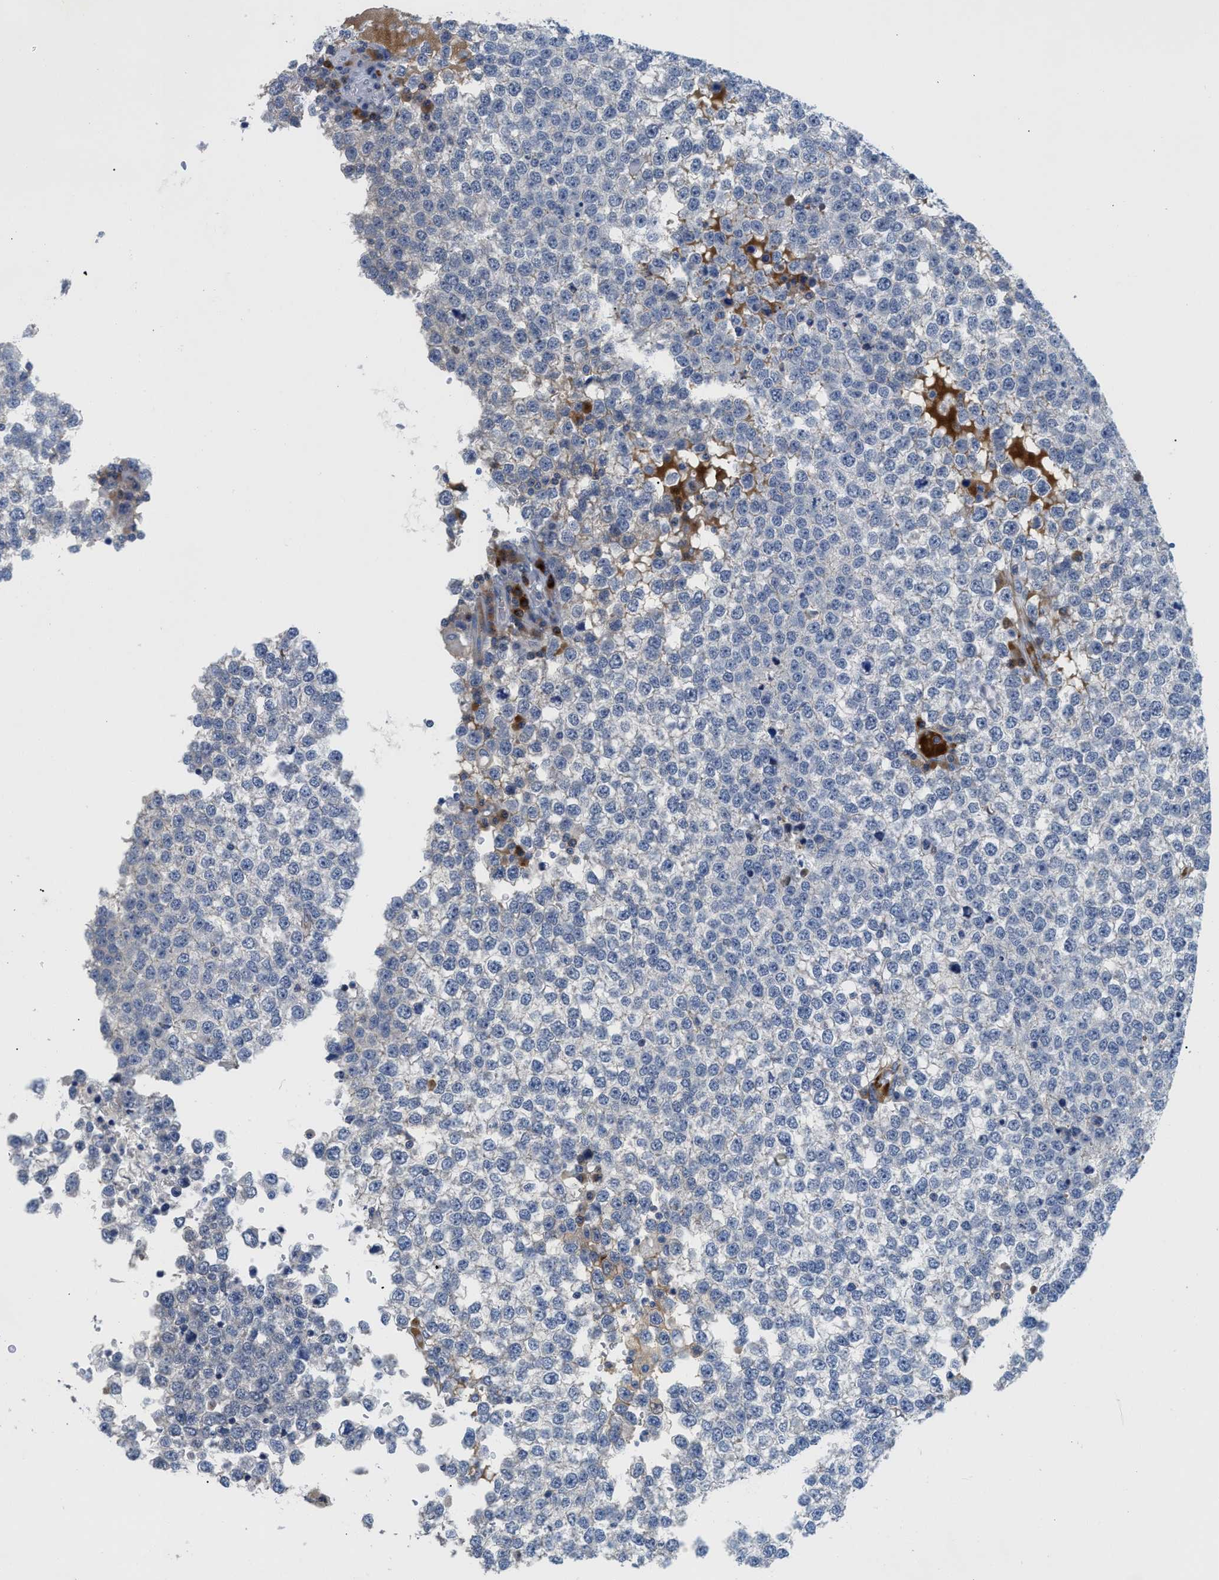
{"staining": {"intensity": "negative", "quantity": "none", "location": "none"}, "tissue": "testis cancer", "cell_type": "Tumor cells", "image_type": "cancer", "snomed": [{"axis": "morphology", "description": "Seminoma, NOS"}, {"axis": "topography", "description": "Testis"}], "caption": "IHC micrograph of neoplastic tissue: human seminoma (testis) stained with DAB shows no significant protein staining in tumor cells.", "gene": "OR9K2", "patient": {"sex": "male", "age": 65}}